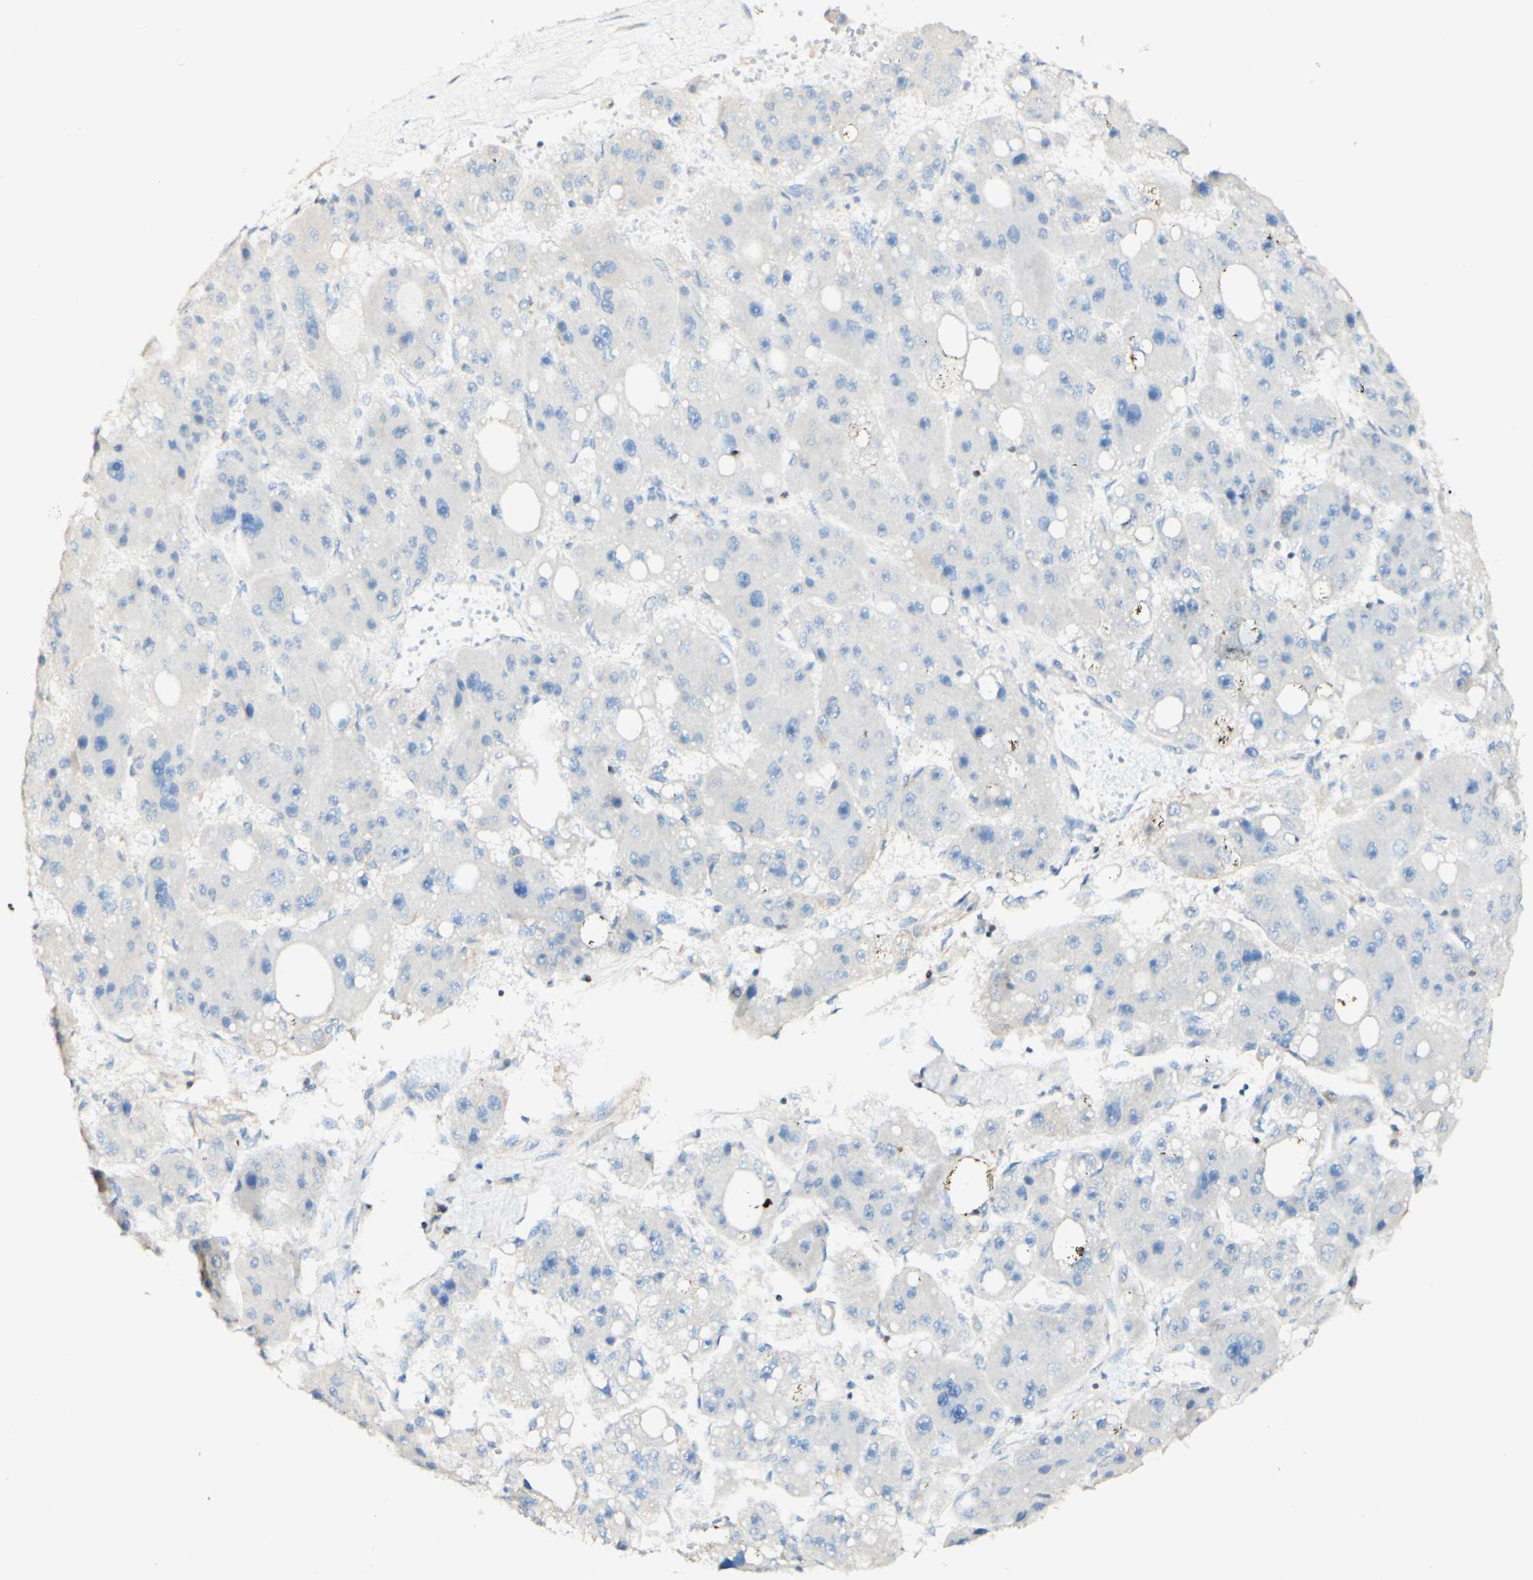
{"staining": {"intensity": "negative", "quantity": "none", "location": "none"}, "tissue": "liver cancer", "cell_type": "Tumor cells", "image_type": "cancer", "snomed": [{"axis": "morphology", "description": "Carcinoma, Hepatocellular, NOS"}, {"axis": "topography", "description": "Liver"}], "caption": "This is a photomicrograph of immunohistochemistry staining of liver cancer (hepatocellular carcinoma), which shows no expression in tumor cells. (Brightfield microscopy of DAB (3,3'-diaminobenzidine) immunohistochemistry (IHC) at high magnification).", "gene": "OXCT1", "patient": {"sex": "female", "age": 61}}